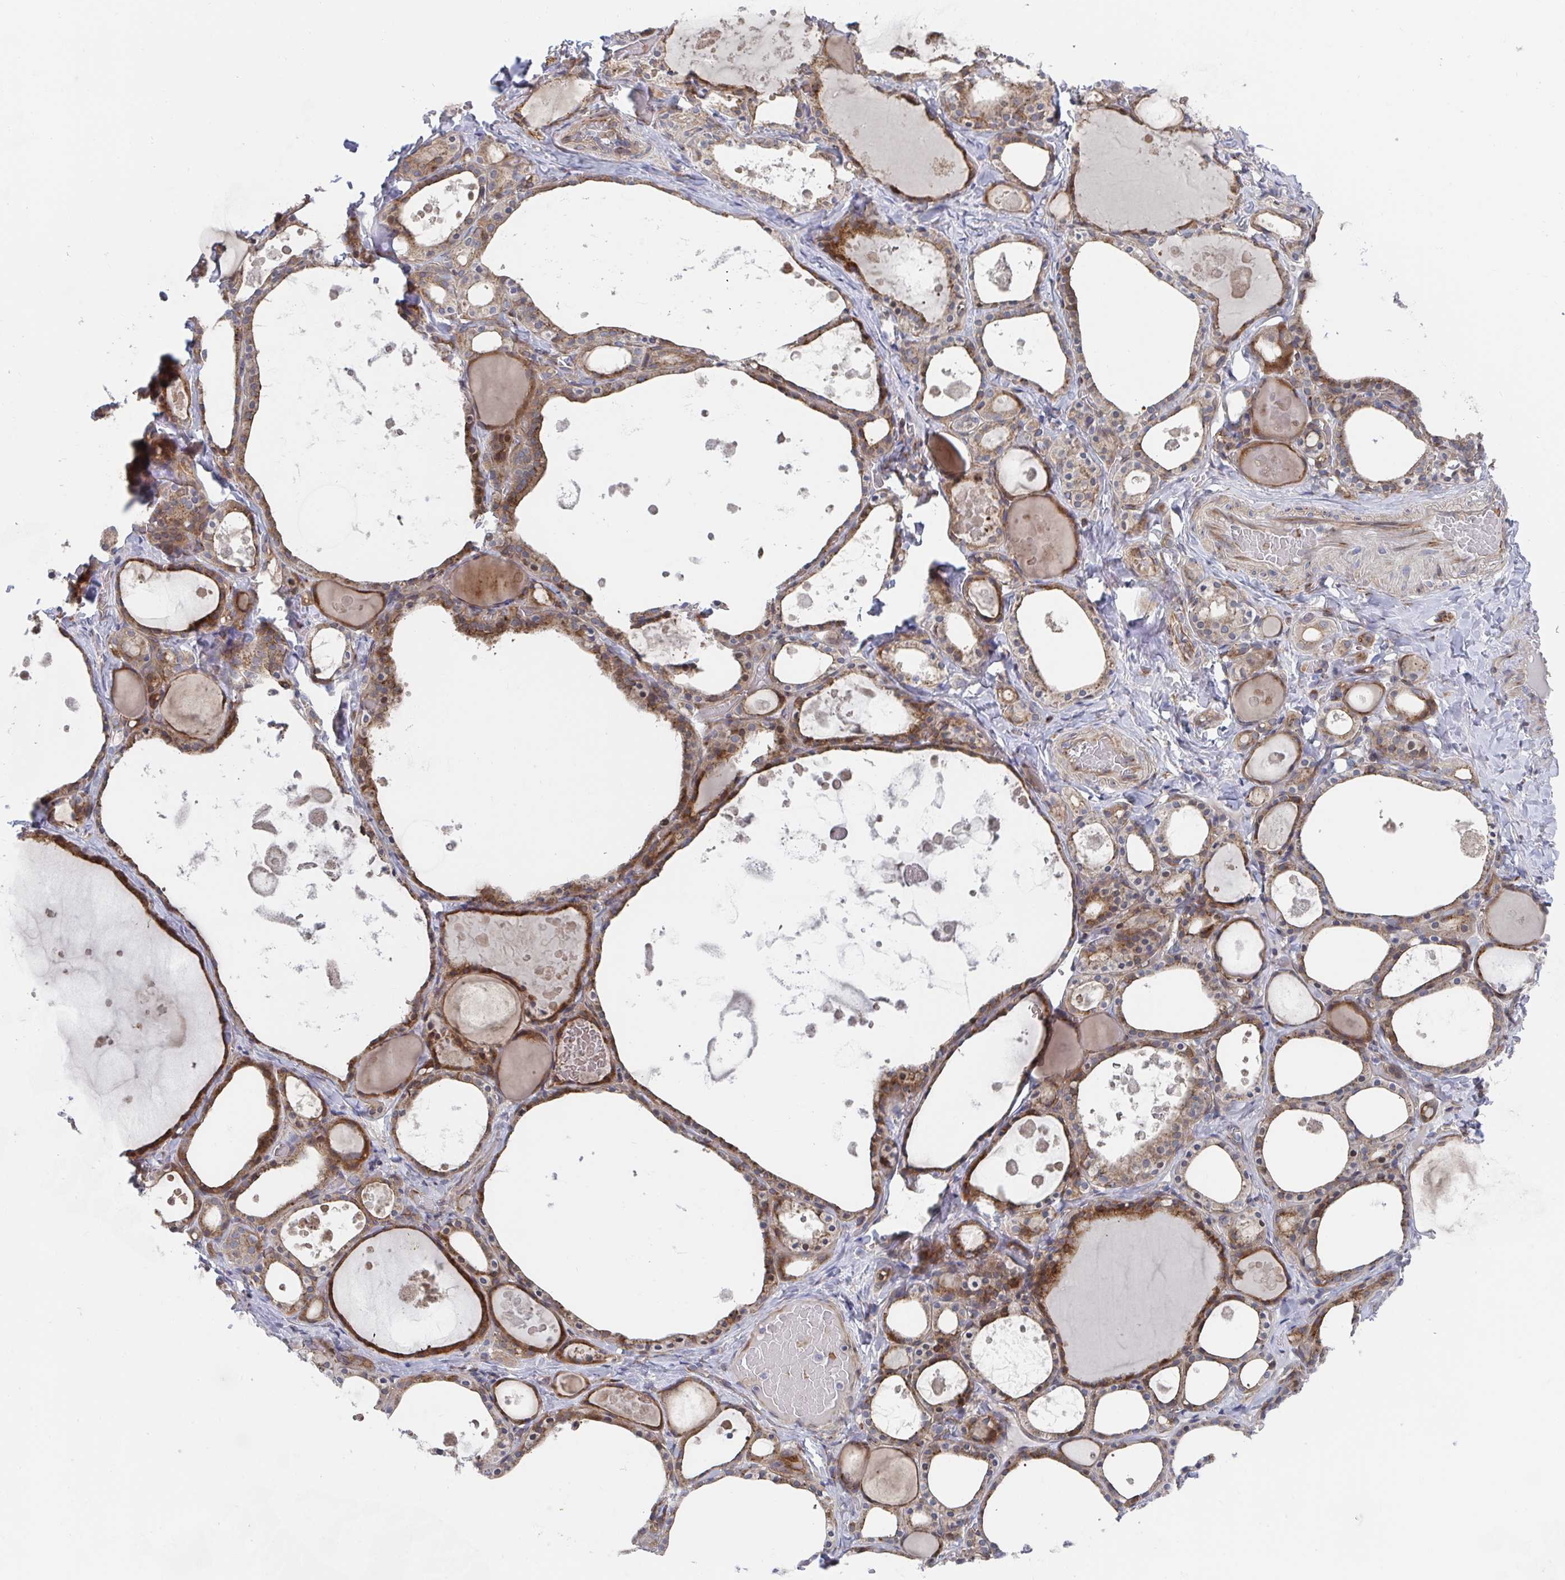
{"staining": {"intensity": "strong", "quantity": ">75%", "location": "cytoplasmic/membranous"}, "tissue": "thyroid gland", "cell_type": "Glandular cells", "image_type": "normal", "snomed": [{"axis": "morphology", "description": "Normal tissue, NOS"}, {"axis": "topography", "description": "Thyroid gland"}], "caption": "Approximately >75% of glandular cells in unremarkable thyroid gland reveal strong cytoplasmic/membranous protein positivity as visualized by brown immunohistochemical staining.", "gene": "FJX1", "patient": {"sex": "male", "age": 56}}